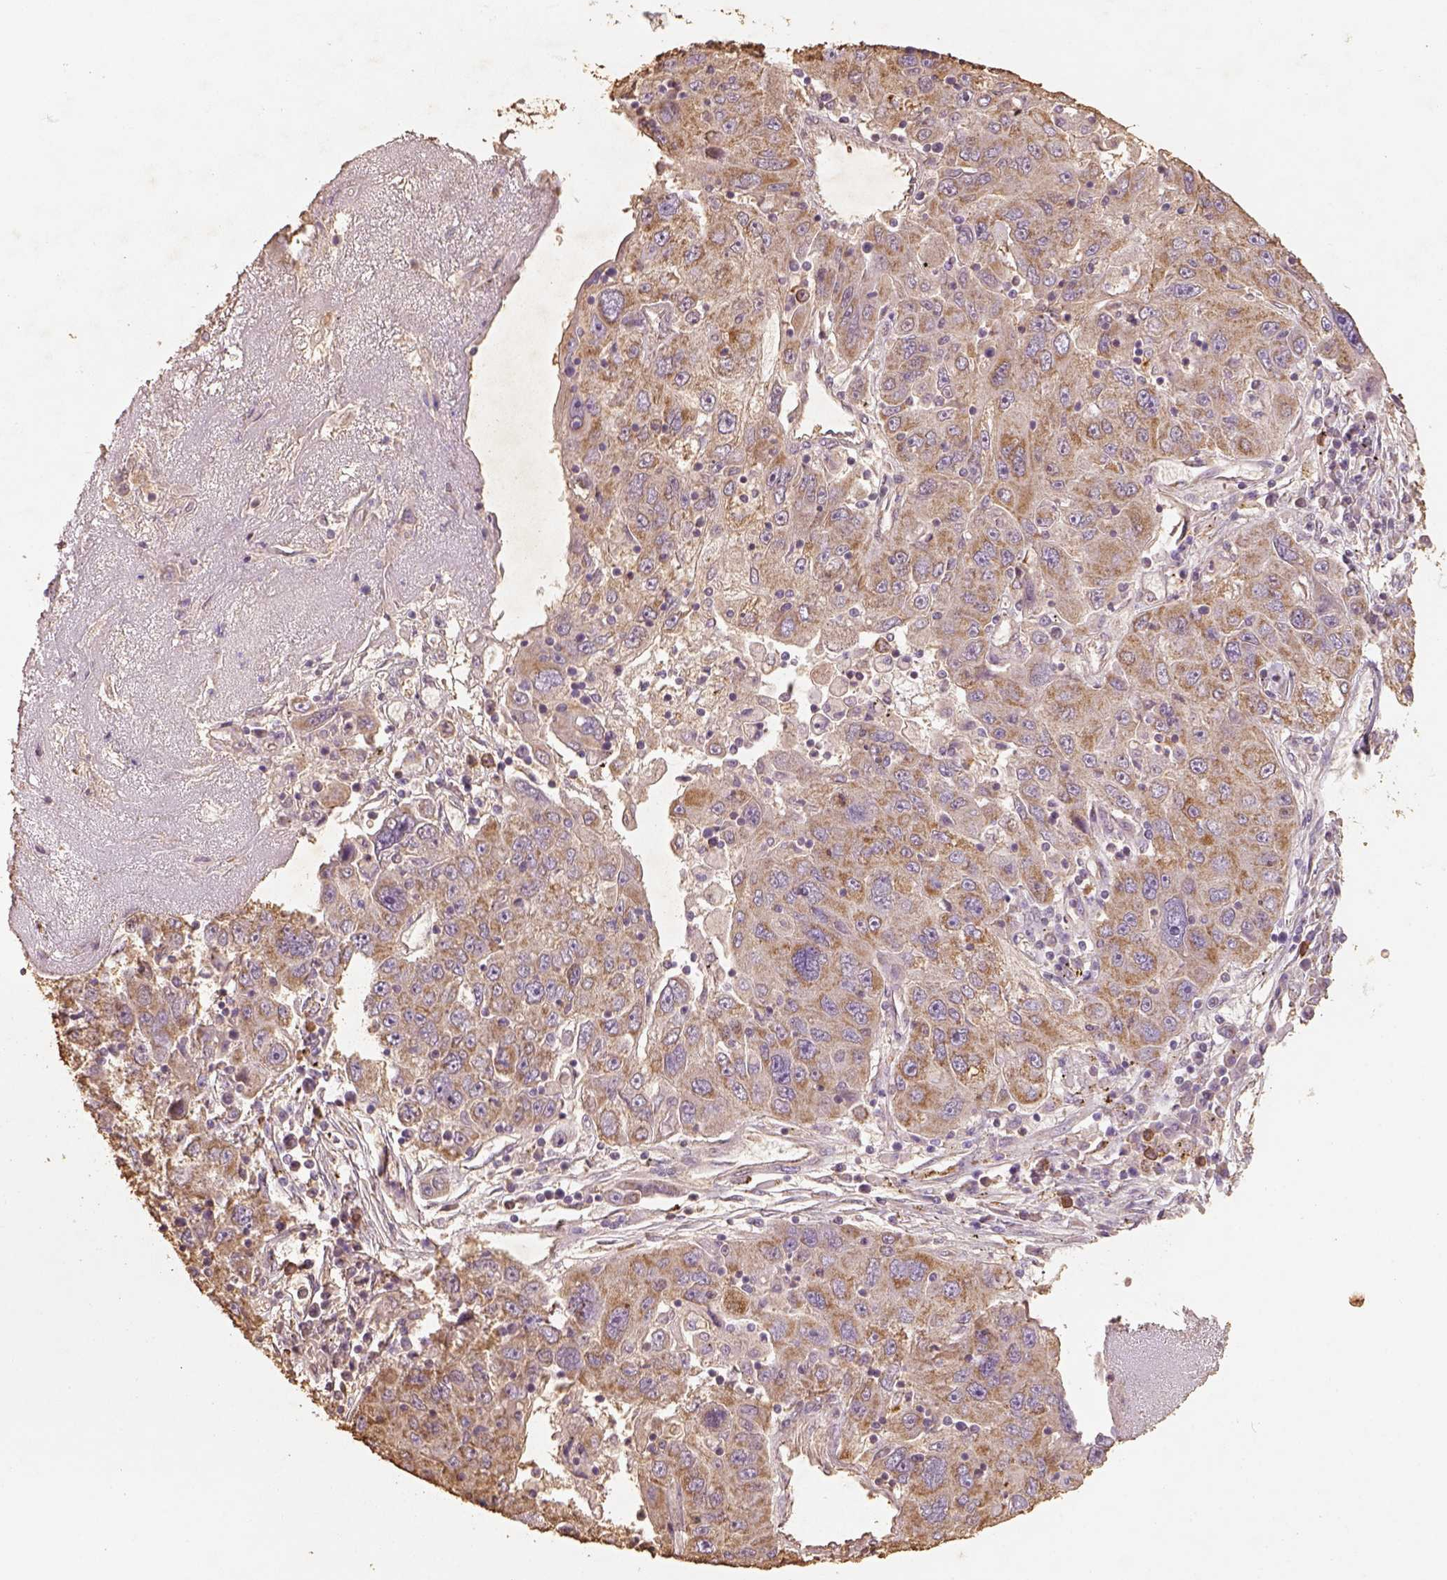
{"staining": {"intensity": "moderate", "quantity": ">75%", "location": "cytoplasmic/membranous"}, "tissue": "stomach cancer", "cell_type": "Tumor cells", "image_type": "cancer", "snomed": [{"axis": "morphology", "description": "Adenocarcinoma, NOS"}, {"axis": "topography", "description": "Stomach"}], "caption": "IHC histopathology image of neoplastic tissue: human stomach cancer stained using immunohistochemistry displays medium levels of moderate protein expression localized specifically in the cytoplasmic/membranous of tumor cells, appearing as a cytoplasmic/membranous brown color.", "gene": "AP2B1", "patient": {"sex": "male", "age": 56}}